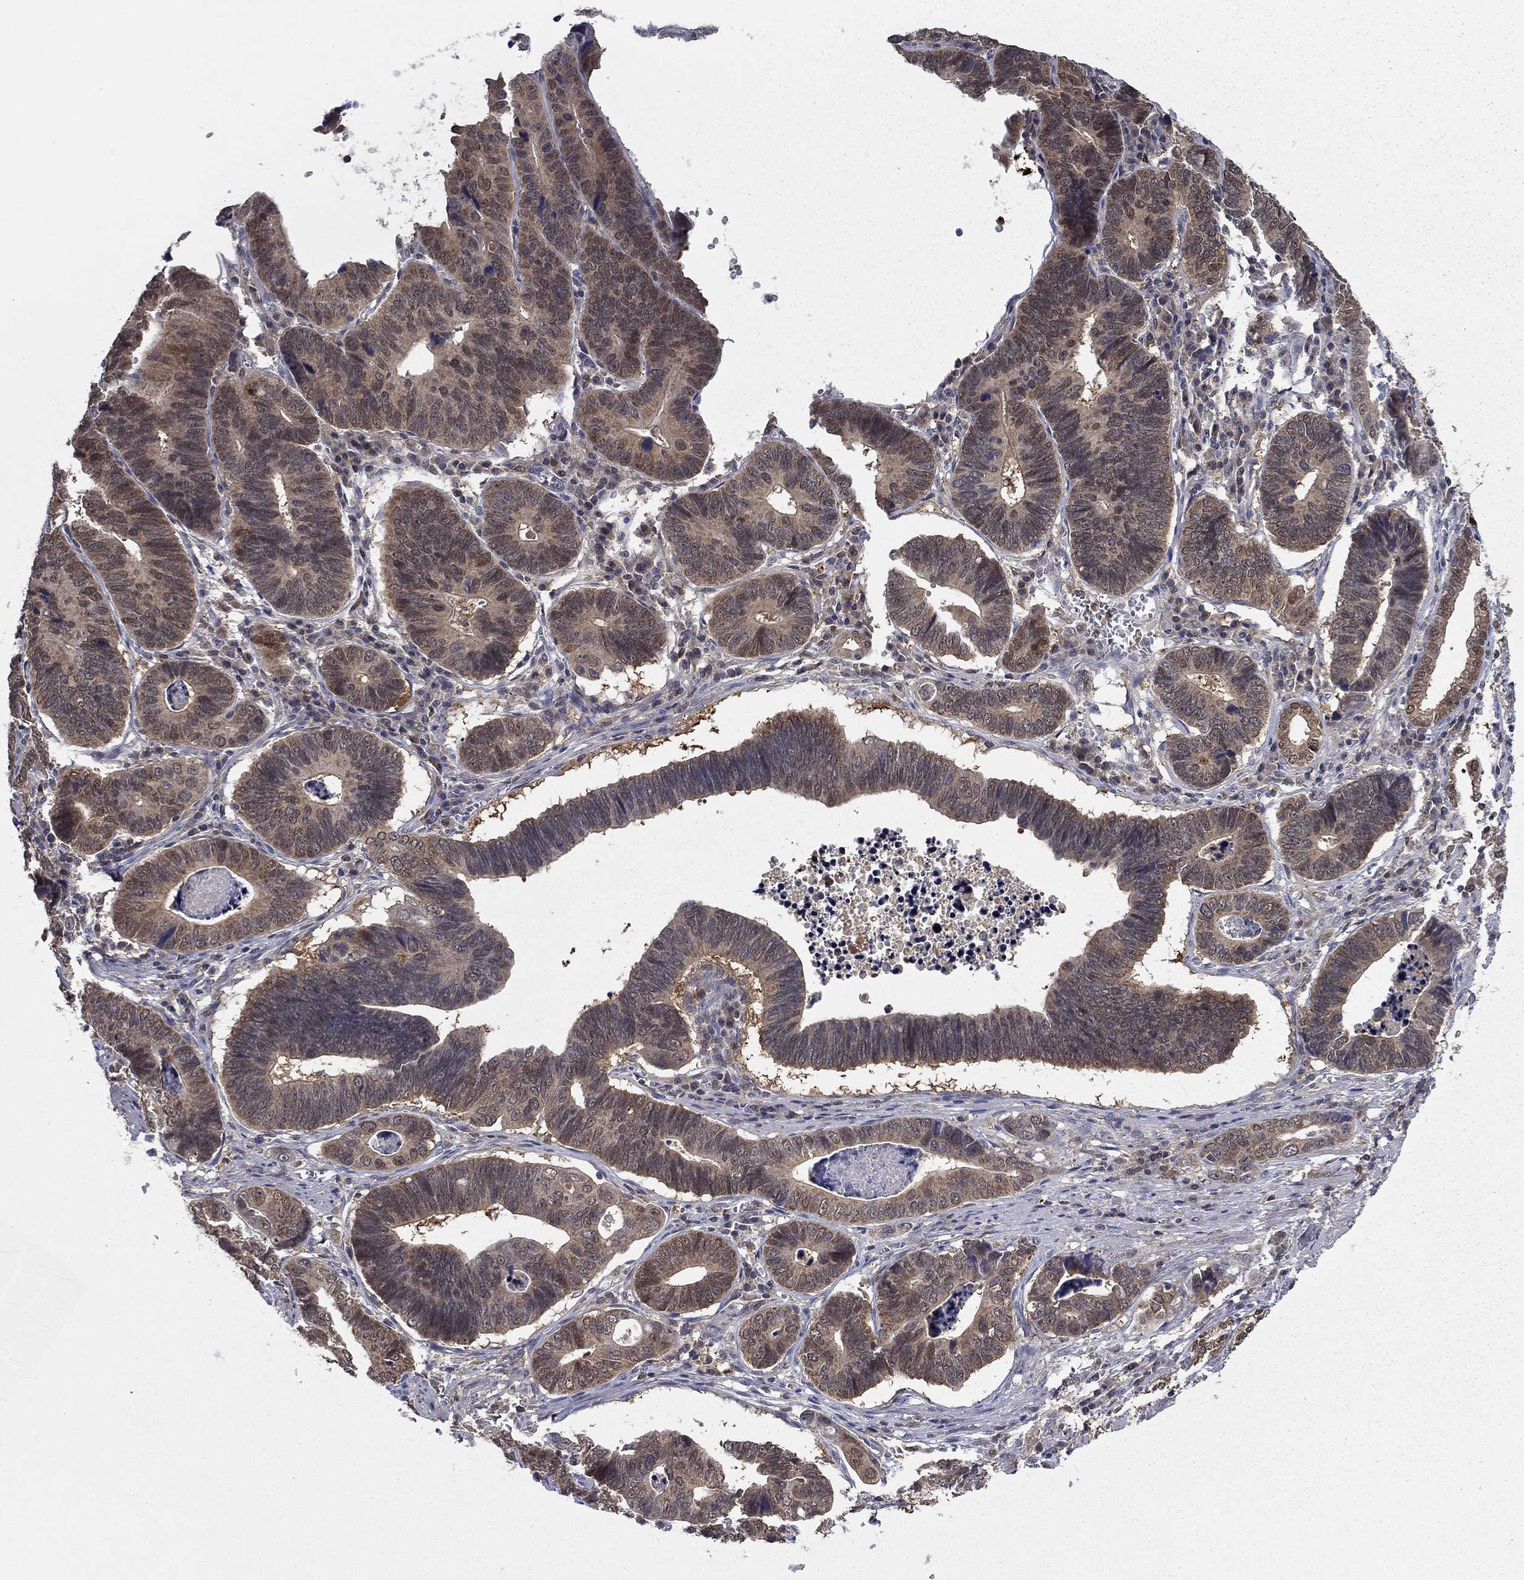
{"staining": {"intensity": "weak", "quantity": "25%-75%", "location": "cytoplasmic/membranous"}, "tissue": "stomach cancer", "cell_type": "Tumor cells", "image_type": "cancer", "snomed": [{"axis": "morphology", "description": "Adenocarcinoma, NOS"}, {"axis": "topography", "description": "Stomach"}], "caption": "Tumor cells exhibit low levels of weak cytoplasmic/membranous positivity in about 25%-75% of cells in human stomach cancer.", "gene": "NIT2", "patient": {"sex": "male", "age": 84}}